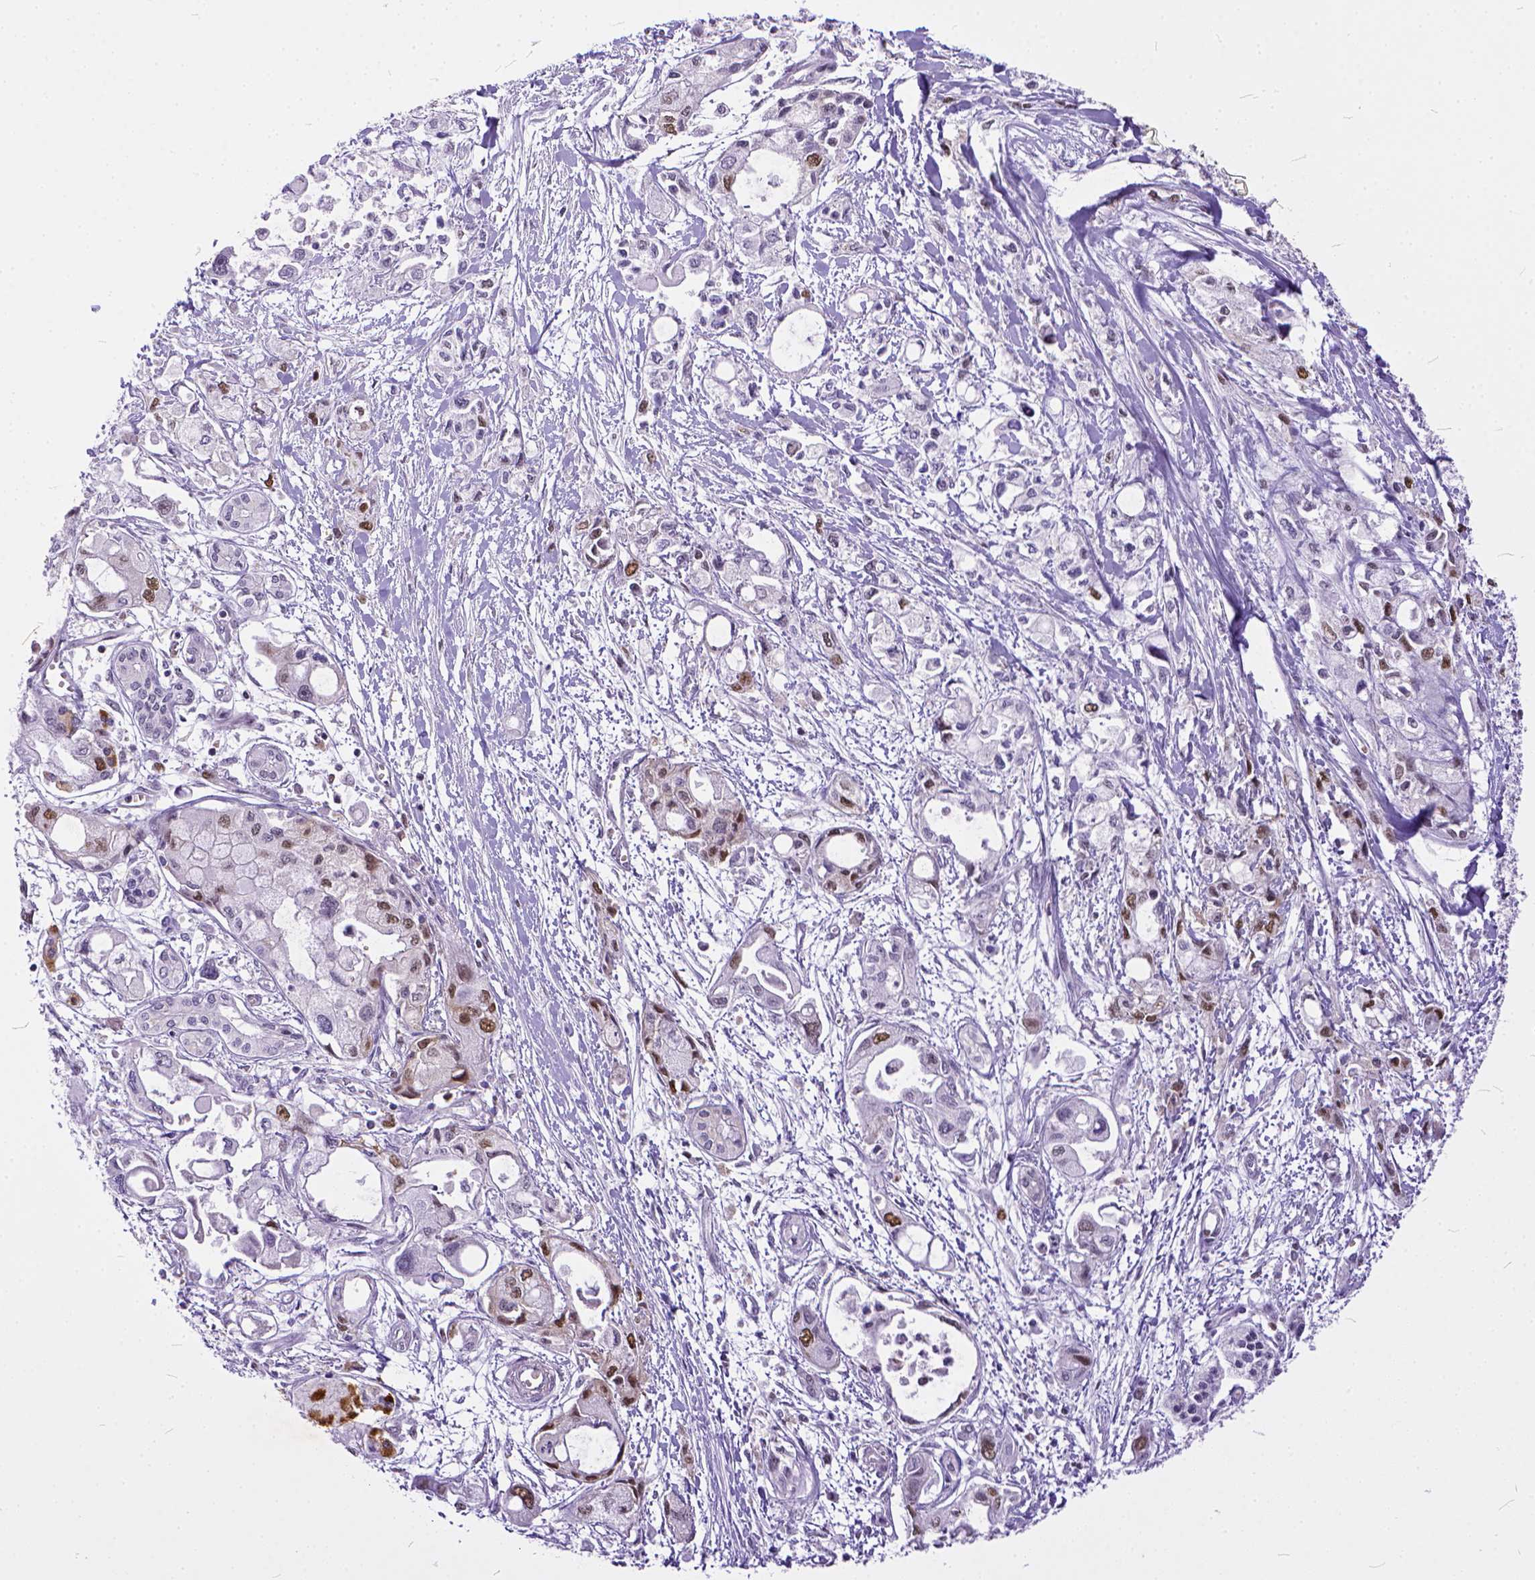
{"staining": {"intensity": "moderate", "quantity": "25%-75%", "location": "nuclear"}, "tissue": "pancreatic cancer", "cell_type": "Tumor cells", "image_type": "cancer", "snomed": [{"axis": "morphology", "description": "Adenocarcinoma, NOS"}, {"axis": "topography", "description": "Pancreas"}], "caption": "Tumor cells show medium levels of moderate nuclear expression in about 25%-75% of cells in human pancreatic cancer.", "gene": "ERCC1", "patient": {"sex": "female", "age": 61}}